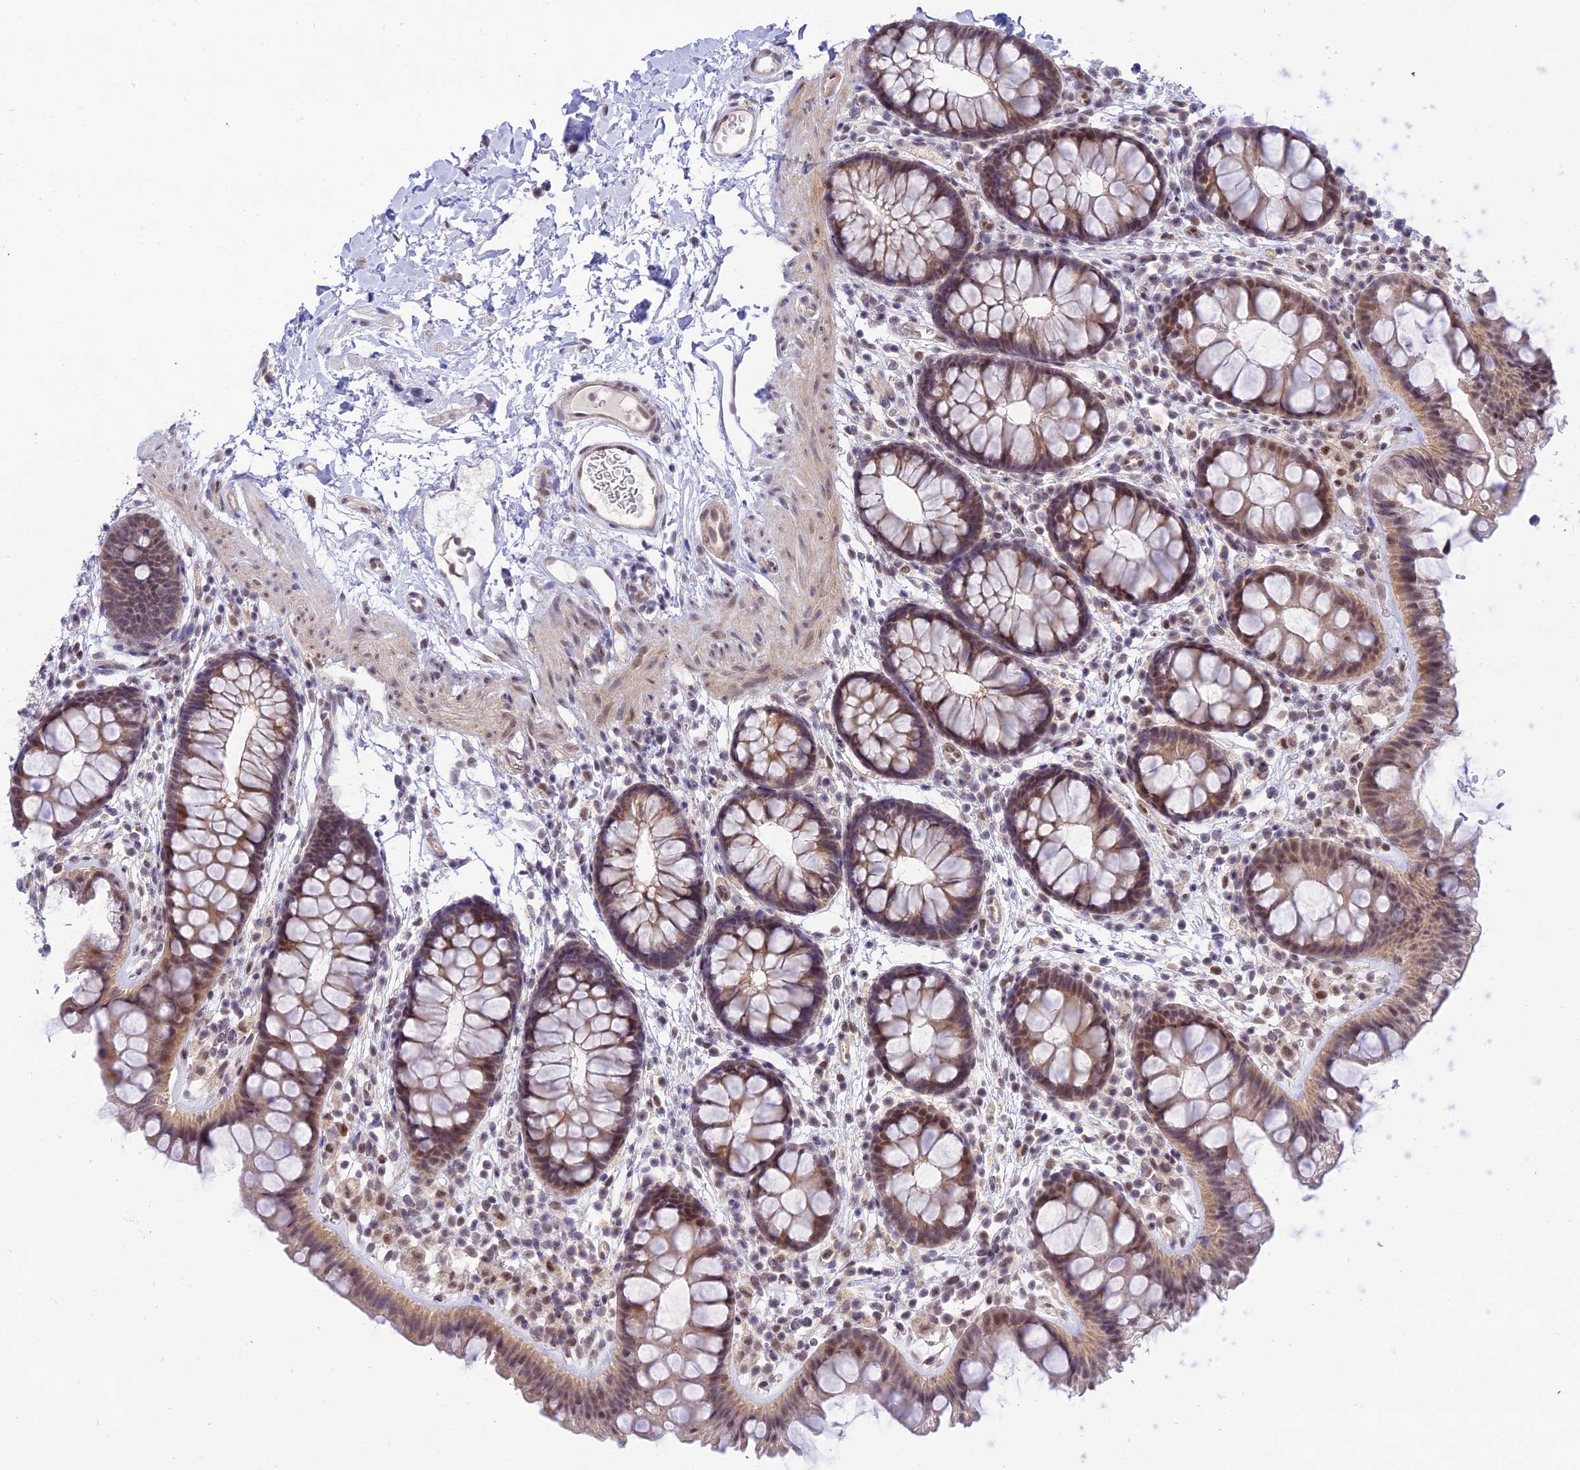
{"staining": {"intensity": "moderate", "quantity": ">75%", "location": "nuclear"}, "tissue": "colon", "cell_type": "Endothelial cells", "image_type": "normal", "snomed": [{"axis": "morphology", "description": "Normal tissue, NOS"}, {"axis": "topography", "description": "Colon"}], "caption": "A brown stain highlights moderate nuclear expression of a protein in endothelial cells of normal colon.", "gene": "MICOS13", "patient": {"sex": "female", "age": 62}}